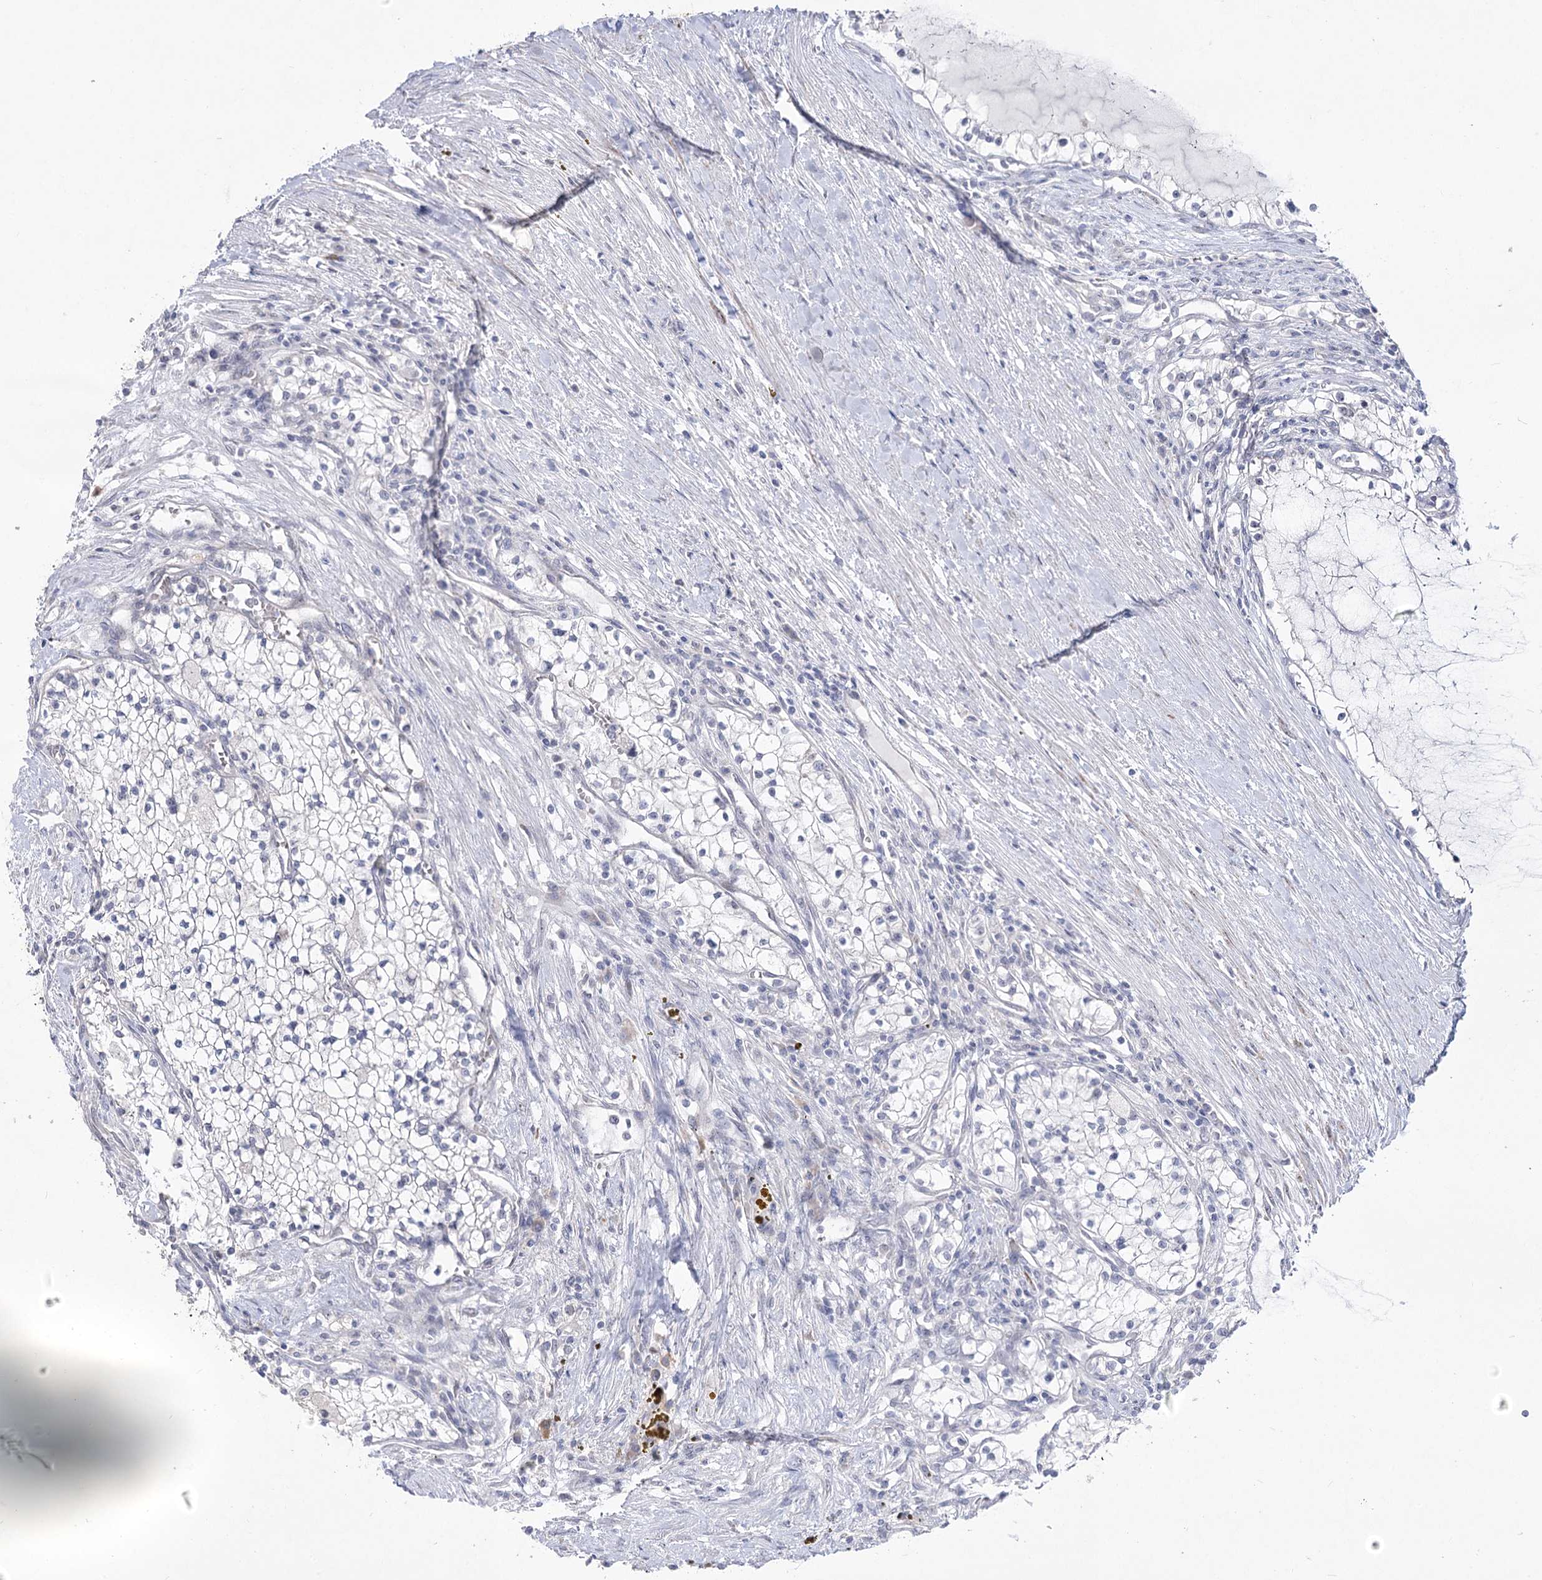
{"staining": {"intensity": "negative", "quantity": "none", "location": "none"}, "tissue": "renal cancer", "cell_type": "Tumor cells", "image_type": "cancer", "snomed": [{"axis": "morphology", "description": "Normal tissue, NOS"}, {"axis": "morphology", "description": "Adenocarcinoma, NOS"}, {"axis": "topography", "description": "Kidney"}], "caption": "Renal cancer was stained to show a protein in brown. There is no significant positivity in tumor cells.", "gene": "DDX50", "patient": {"sex": "male", "age": 68}}